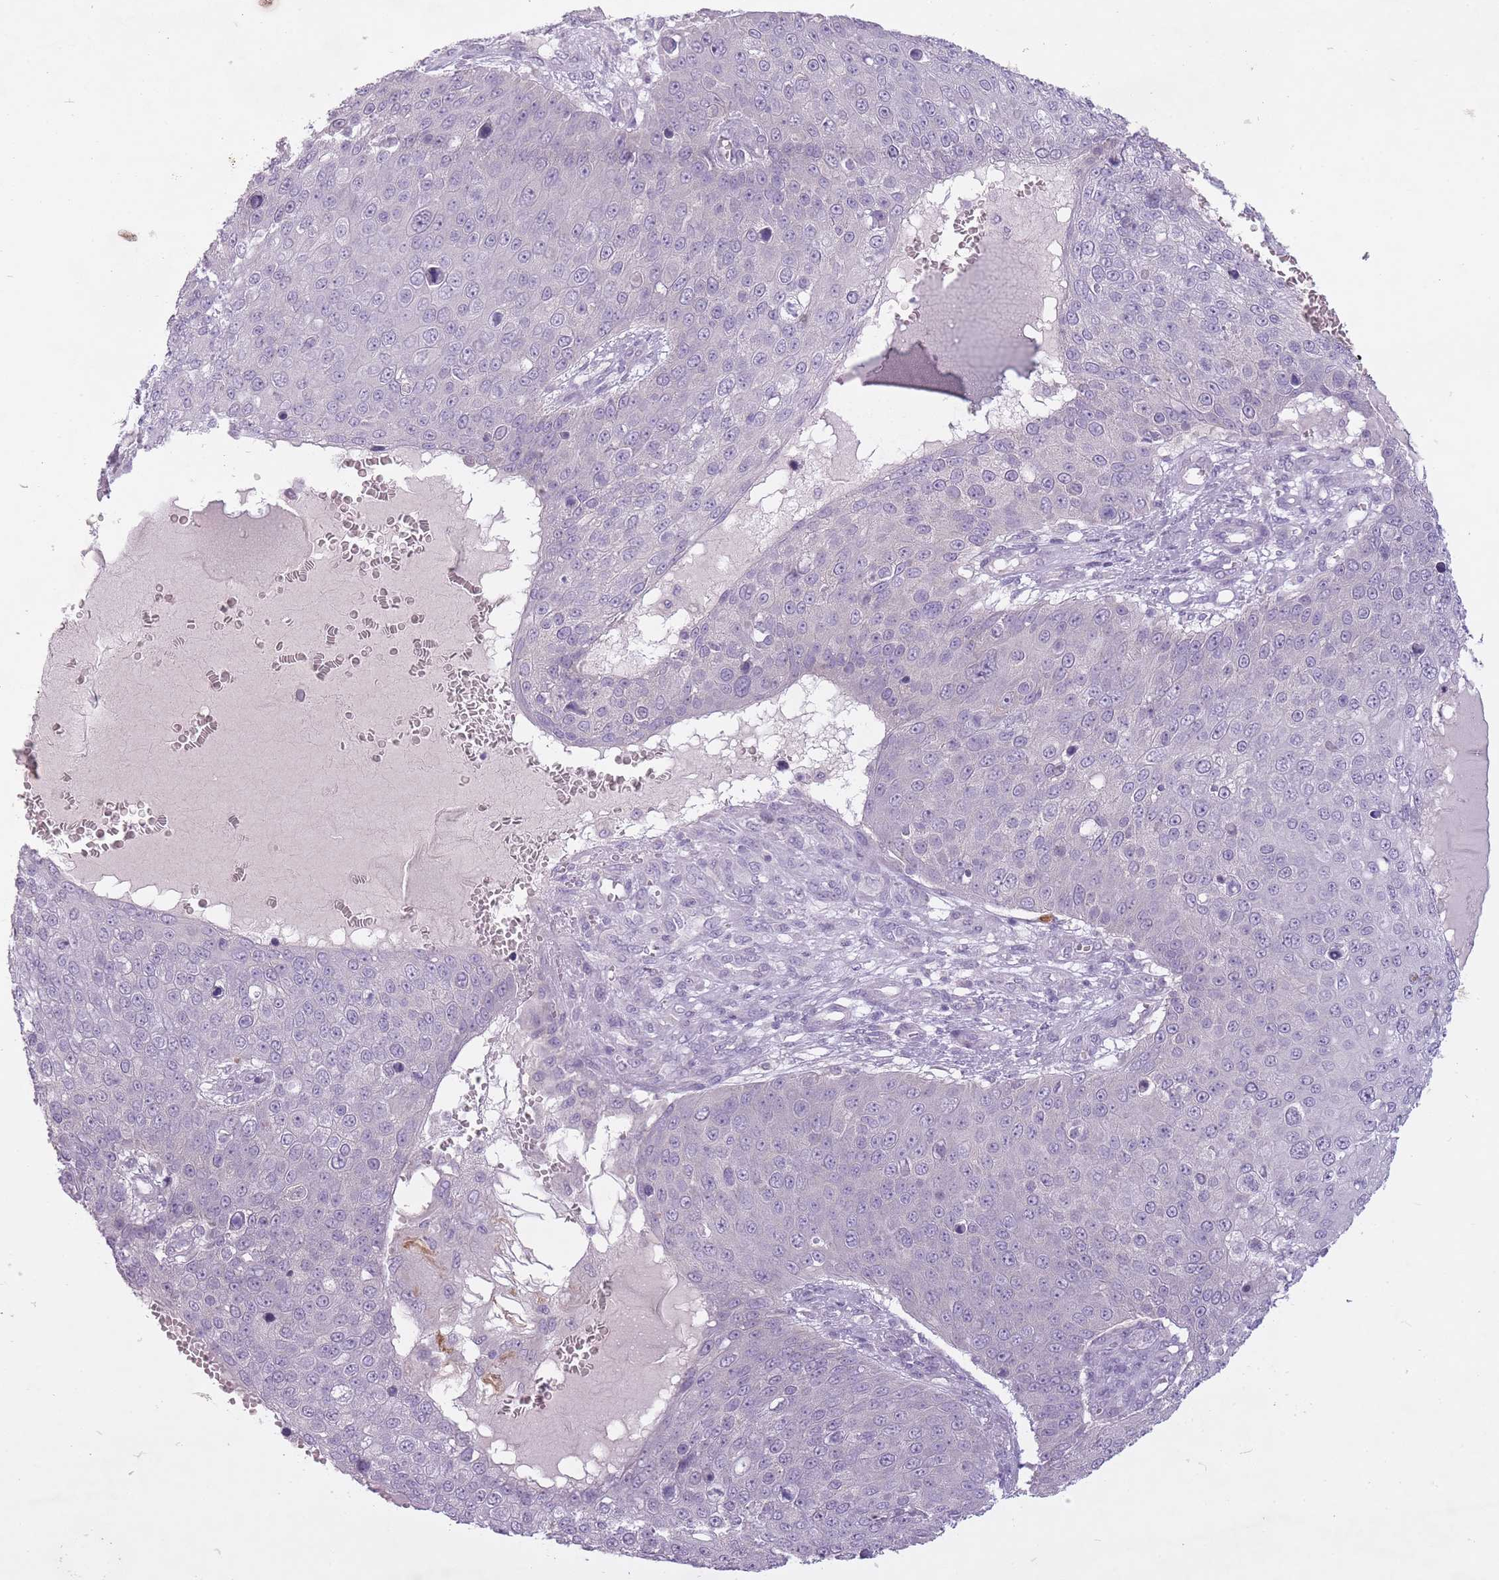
{"staining": {"intensity": "negative", "quantity": "none", "location": "none"}, "tissue": "skin cancer", "cell_type": "Tumor cells", "image_type": "cancer", "snomed": [{"axis": "morphology", "description": "Squamous cell carcinoma, NOS"}, {"axis": "topography", "description": "Skin"}], "caption": "Human skin squamous cell carcinoma stained for a protein using immunohistochemistry (IHC) demonstrates no staining in tumor cells.", "gene": "FAM43B", "patient": {"sex": "male", "age": 71}}